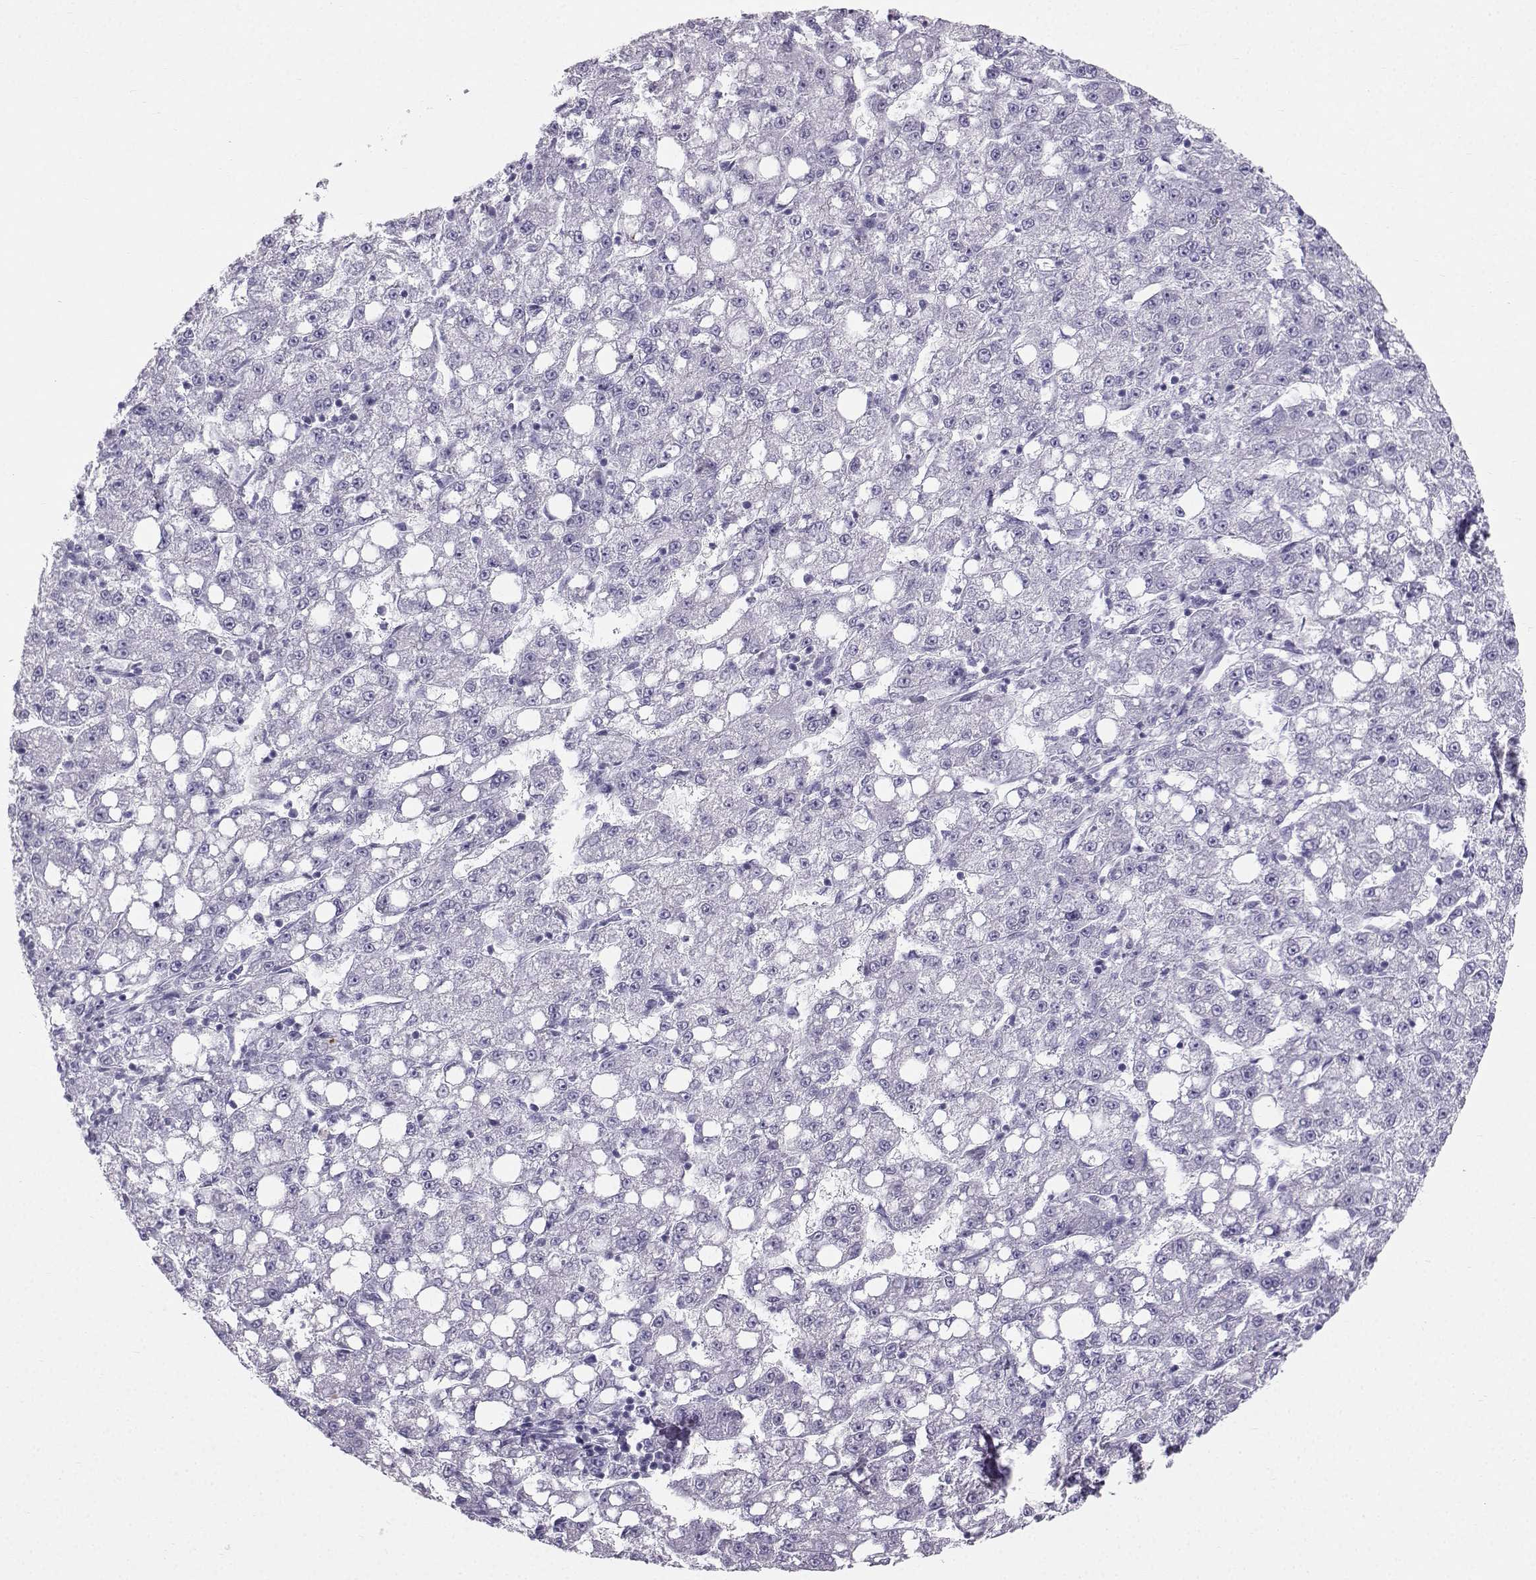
{"staining": {"intensity": "negative", "quantity": "none", "location": "none"}, "tissue": "liver cancer", "cell_type": "Tumor cells", "image_type": "cancer", "snomed": [{"axis": "morphology", "description": "Carcinoma, Hepatocellular, NOS"}, {"axis": "topography", "description": "Liver"}], "caption": "Protein analysis of liver hepatocellular carcinoma reveals no significant positivity in tumor cells.", "gene": "IQCD", "patient": {"sex": "female", "age": 65}}